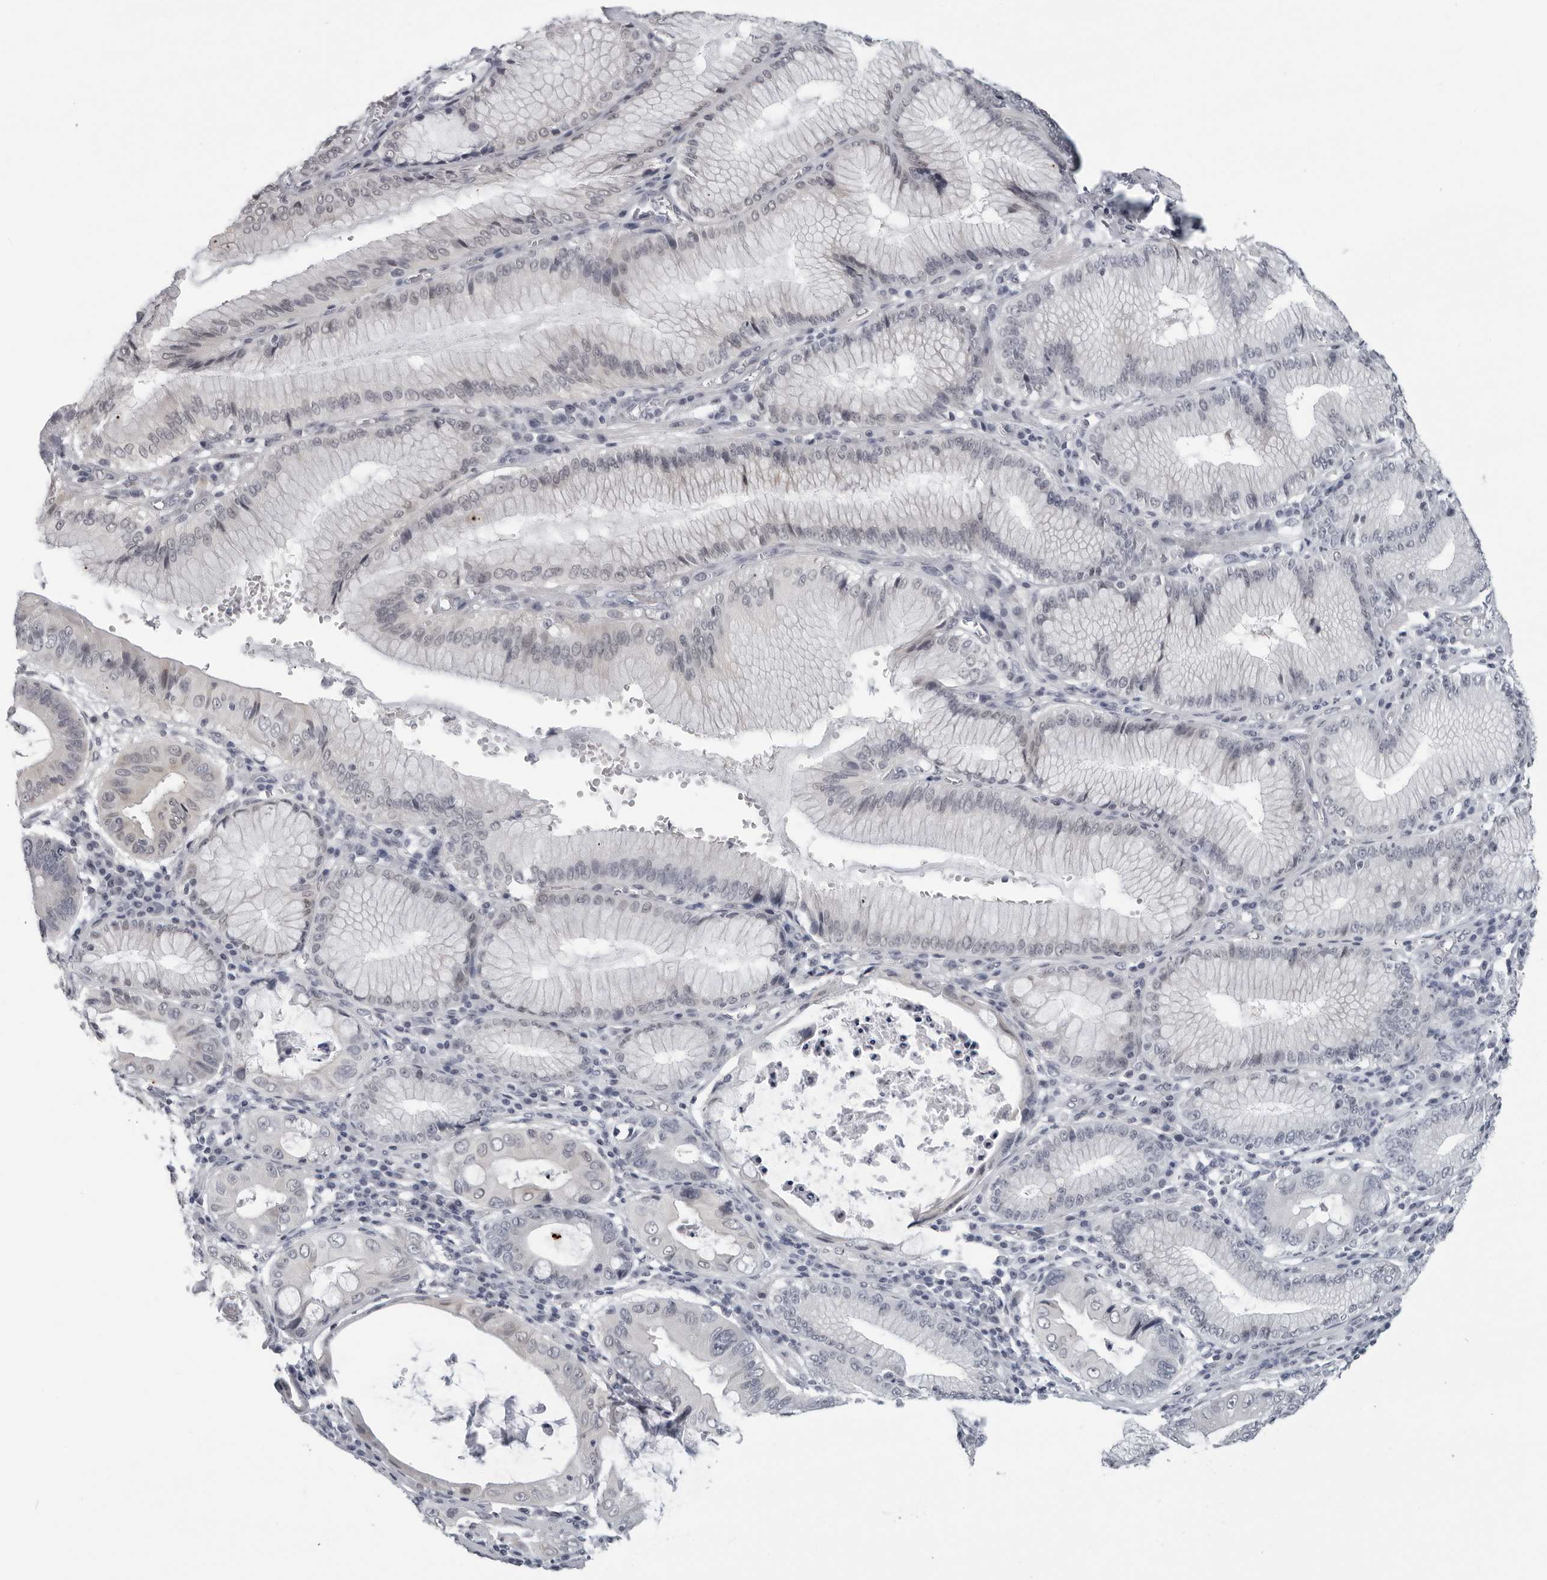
{"staining": {"intensity": "negative", "quantity": "none", "location": "none"}, "tissue": "stomach cancer", "cell_type": "Tumor cells", "image_type": "cancer", "snomed": [{"axis": "morphology", "description": "Adenocarcinoma, NOS"}, {"axis": "topography", "description": "Stomach"}], "caption": "IHC of stomach adenocarcinoma reveals no staining in tumor cells.", "gene": "OPLAH", "patient": {"sex": "male", "age": 59}}